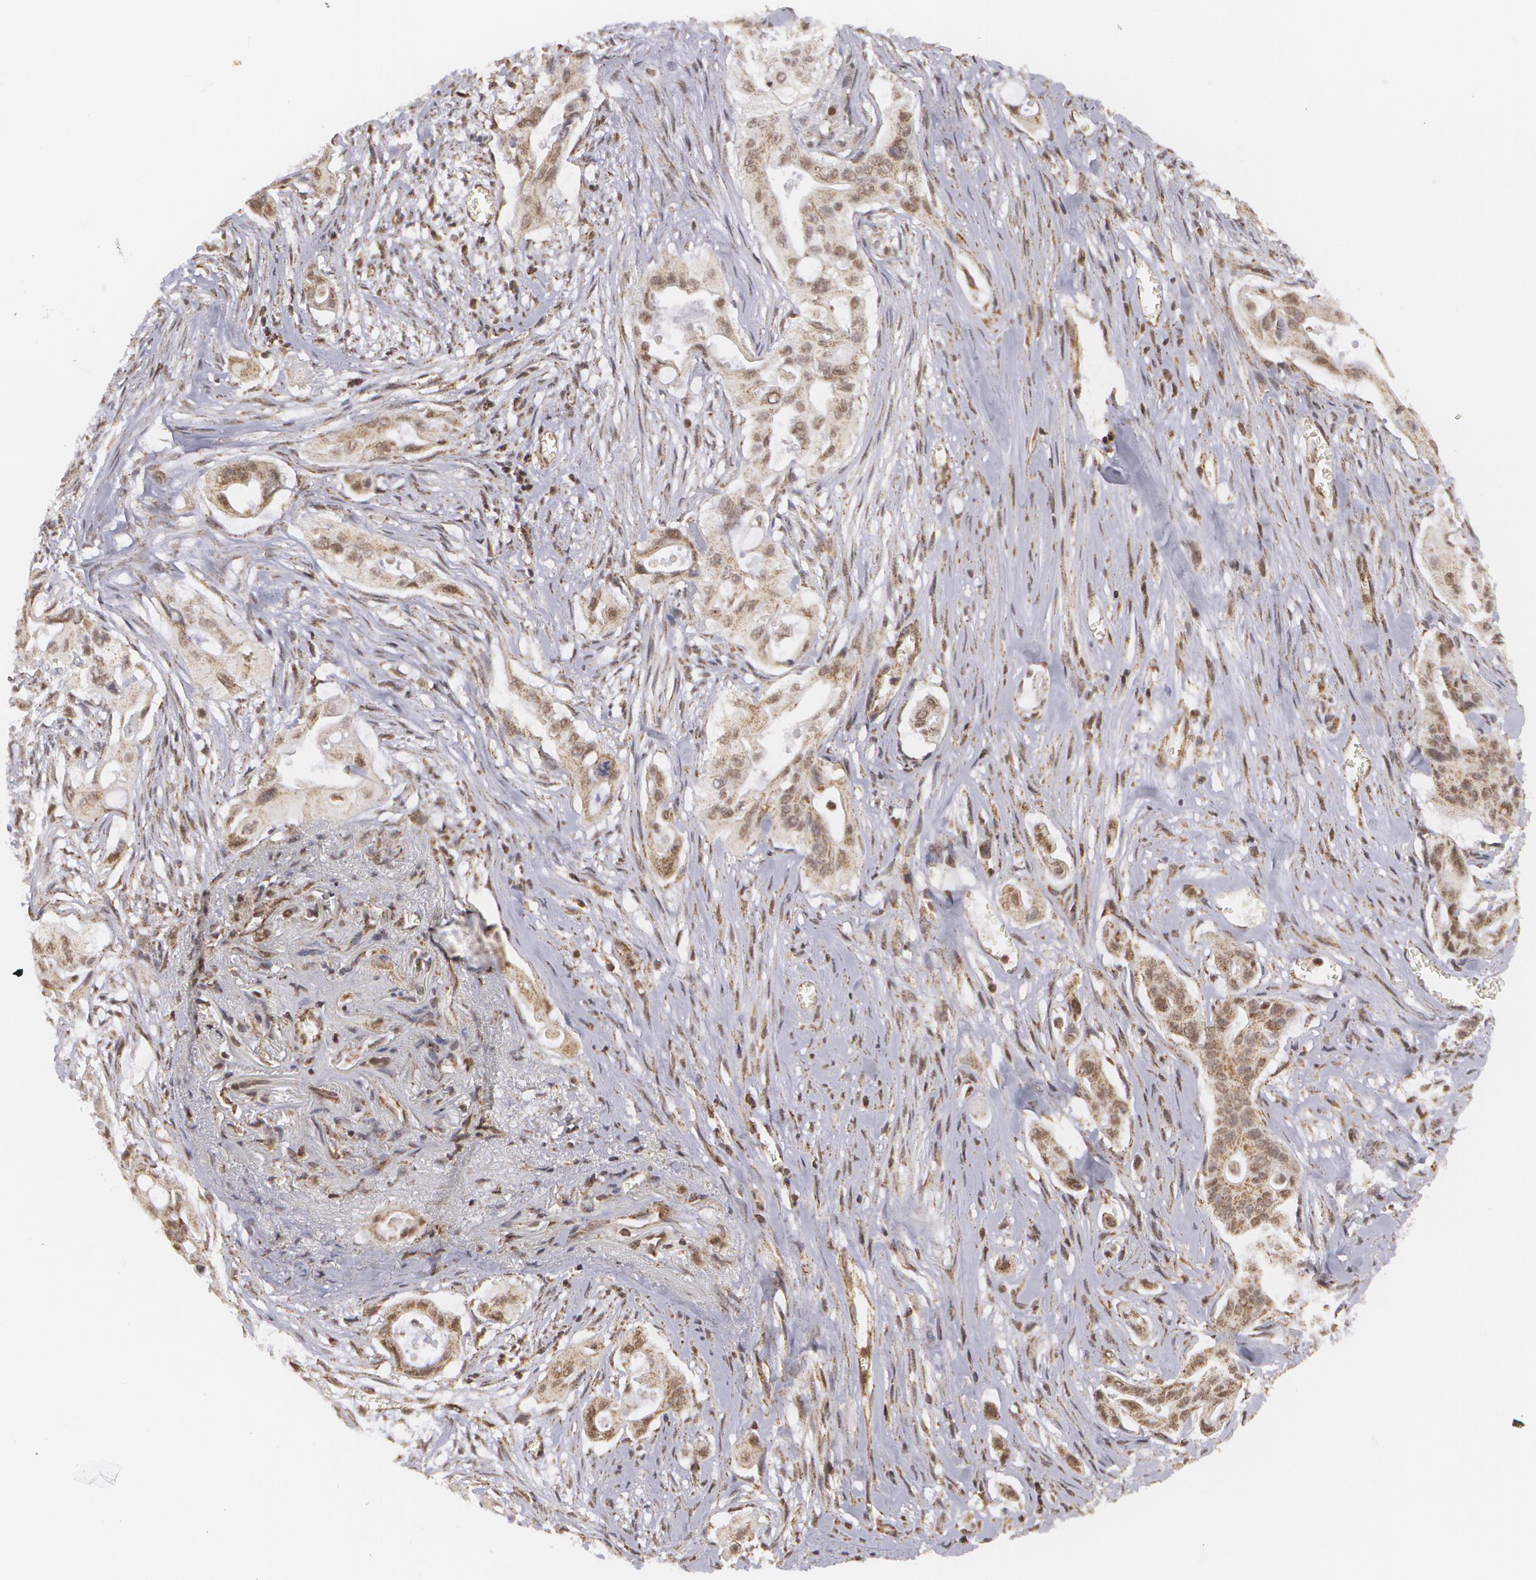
{"staining": {"intensity": "weak", "quantity": ">75%", "location": "cytoplasmic/membranous"}, "tissue": "pancreatic cancer", "cell_type": "Tumor cells", "image_type": "cancer", "snomed": [{"axis": "morphology", "description": "Adenocarcinoma, NOS"}, {"axis": "topography", "description": "Pancreas"}], "caption": "A photomicrograph showing weak cytoplasmic/membranous staining in approximately >75% of tumor cells in adenocarcinoma (pancreatic), as visualized by brown immunohistochemical staining.", "gene": "MXD1", "patient": {"sex": "male", "age": 77}}